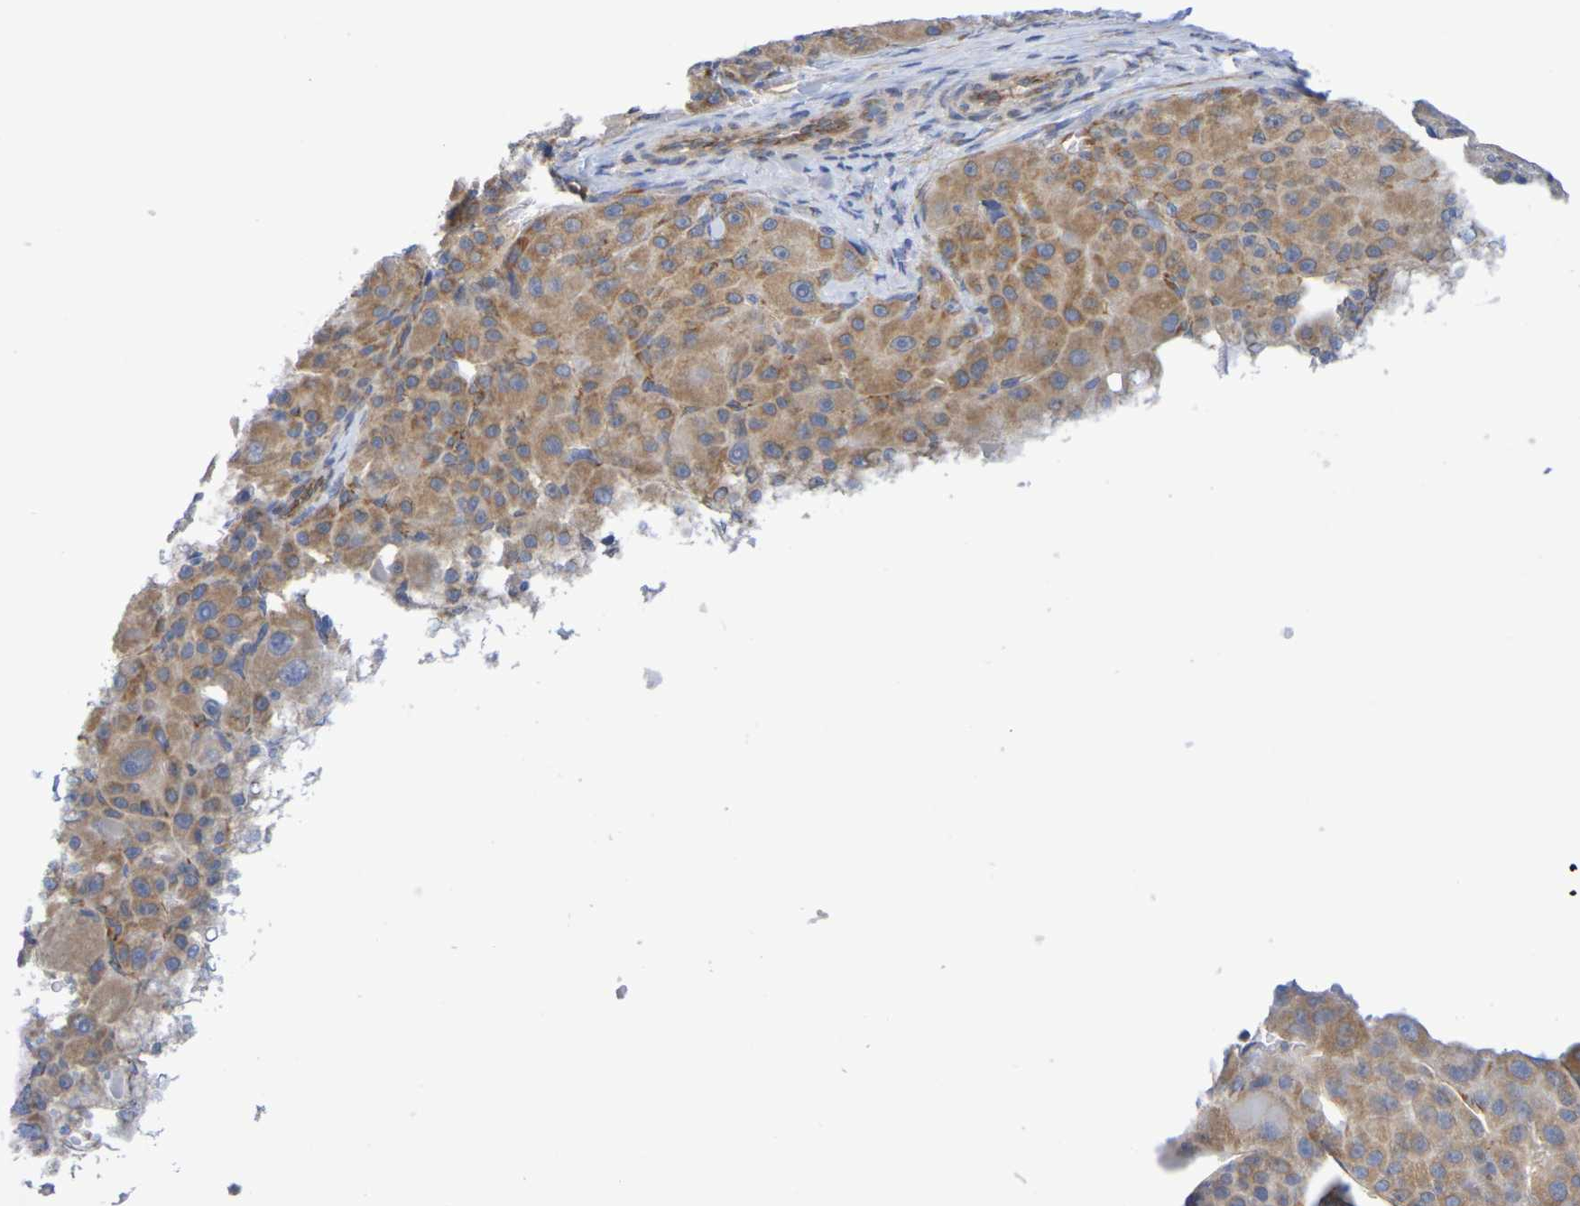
{"staining": {"intensity": "moderate", "quantity": ">75%", "location": "cytoplasmic/membranous"}, "tissue": "liver cancer", "cell_type": "Tumor cells", "image_type": "cancer", "snomed": [{"axis": "morphology", "description": "Carcinoma, Hepatocellular, NOS"}, {"axis": "topography", "description": "Liver"}], "caption": "DAB immunohistochemical staining of human liver hepatocellular carcinoma reveals moderate cytoplasmic/membranous protein expression in about >75% of tumor cells.", "gene": "TMCC3", "patient": {"sex": "male", "age": 76}}